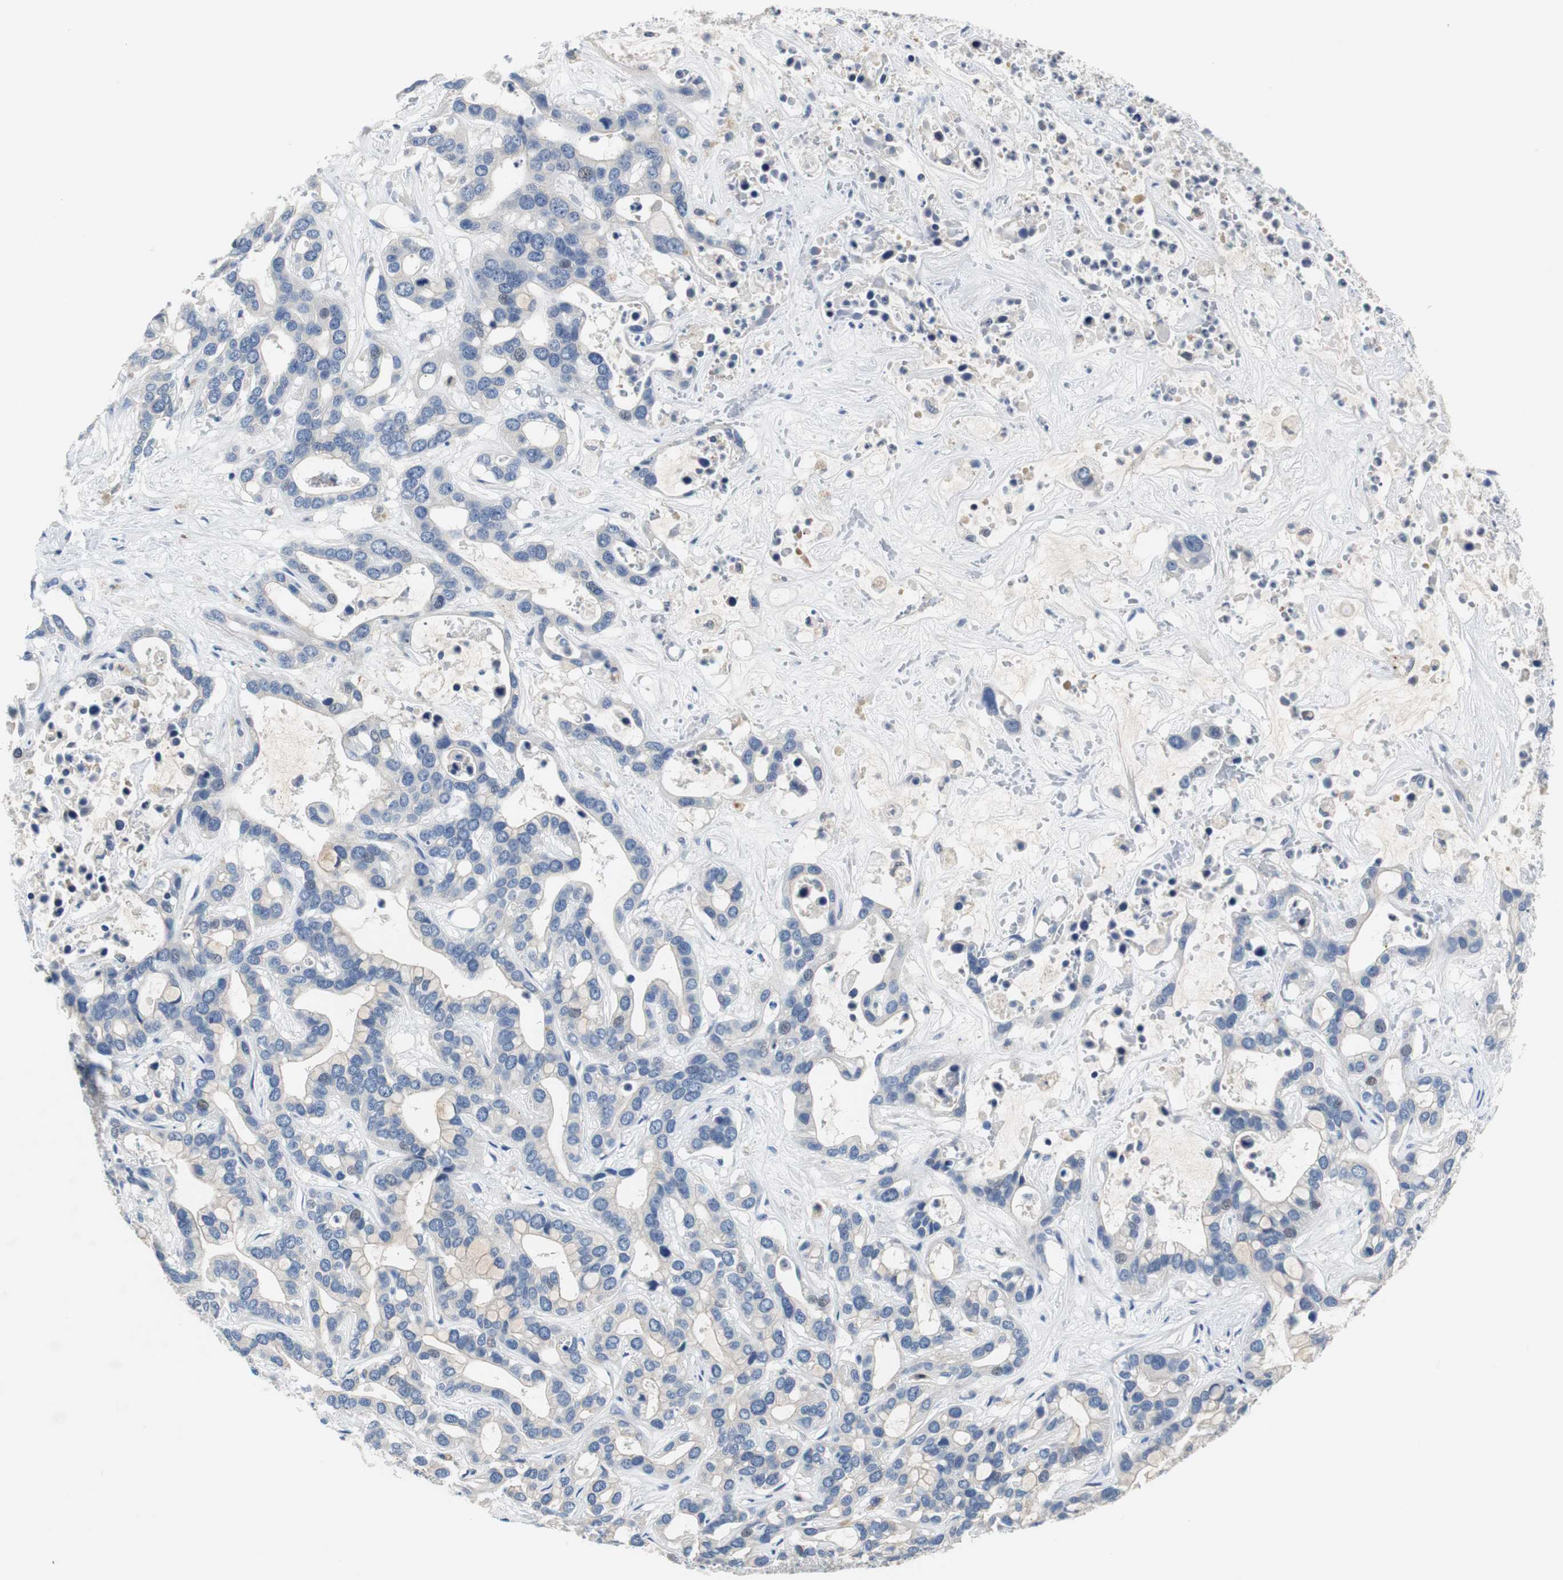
{"staining": {"intensity": "negative", "quantity": "none", "location": "none"}, "tissue": "liver cancer", "cell_type": "Tumor cells", "image_type": "cancer", "snomed": [{"axis": "morphology", "description": "Cholangiocarcinoma"}, {"axis": "topography", "description": "Liver"}], "caption": "The photomicrograph demonstrates no staining of tumor cells in liver cholangiocarcinoma.", "gene": "PCK1", "patient": {"sex": "female", "age": 65}}